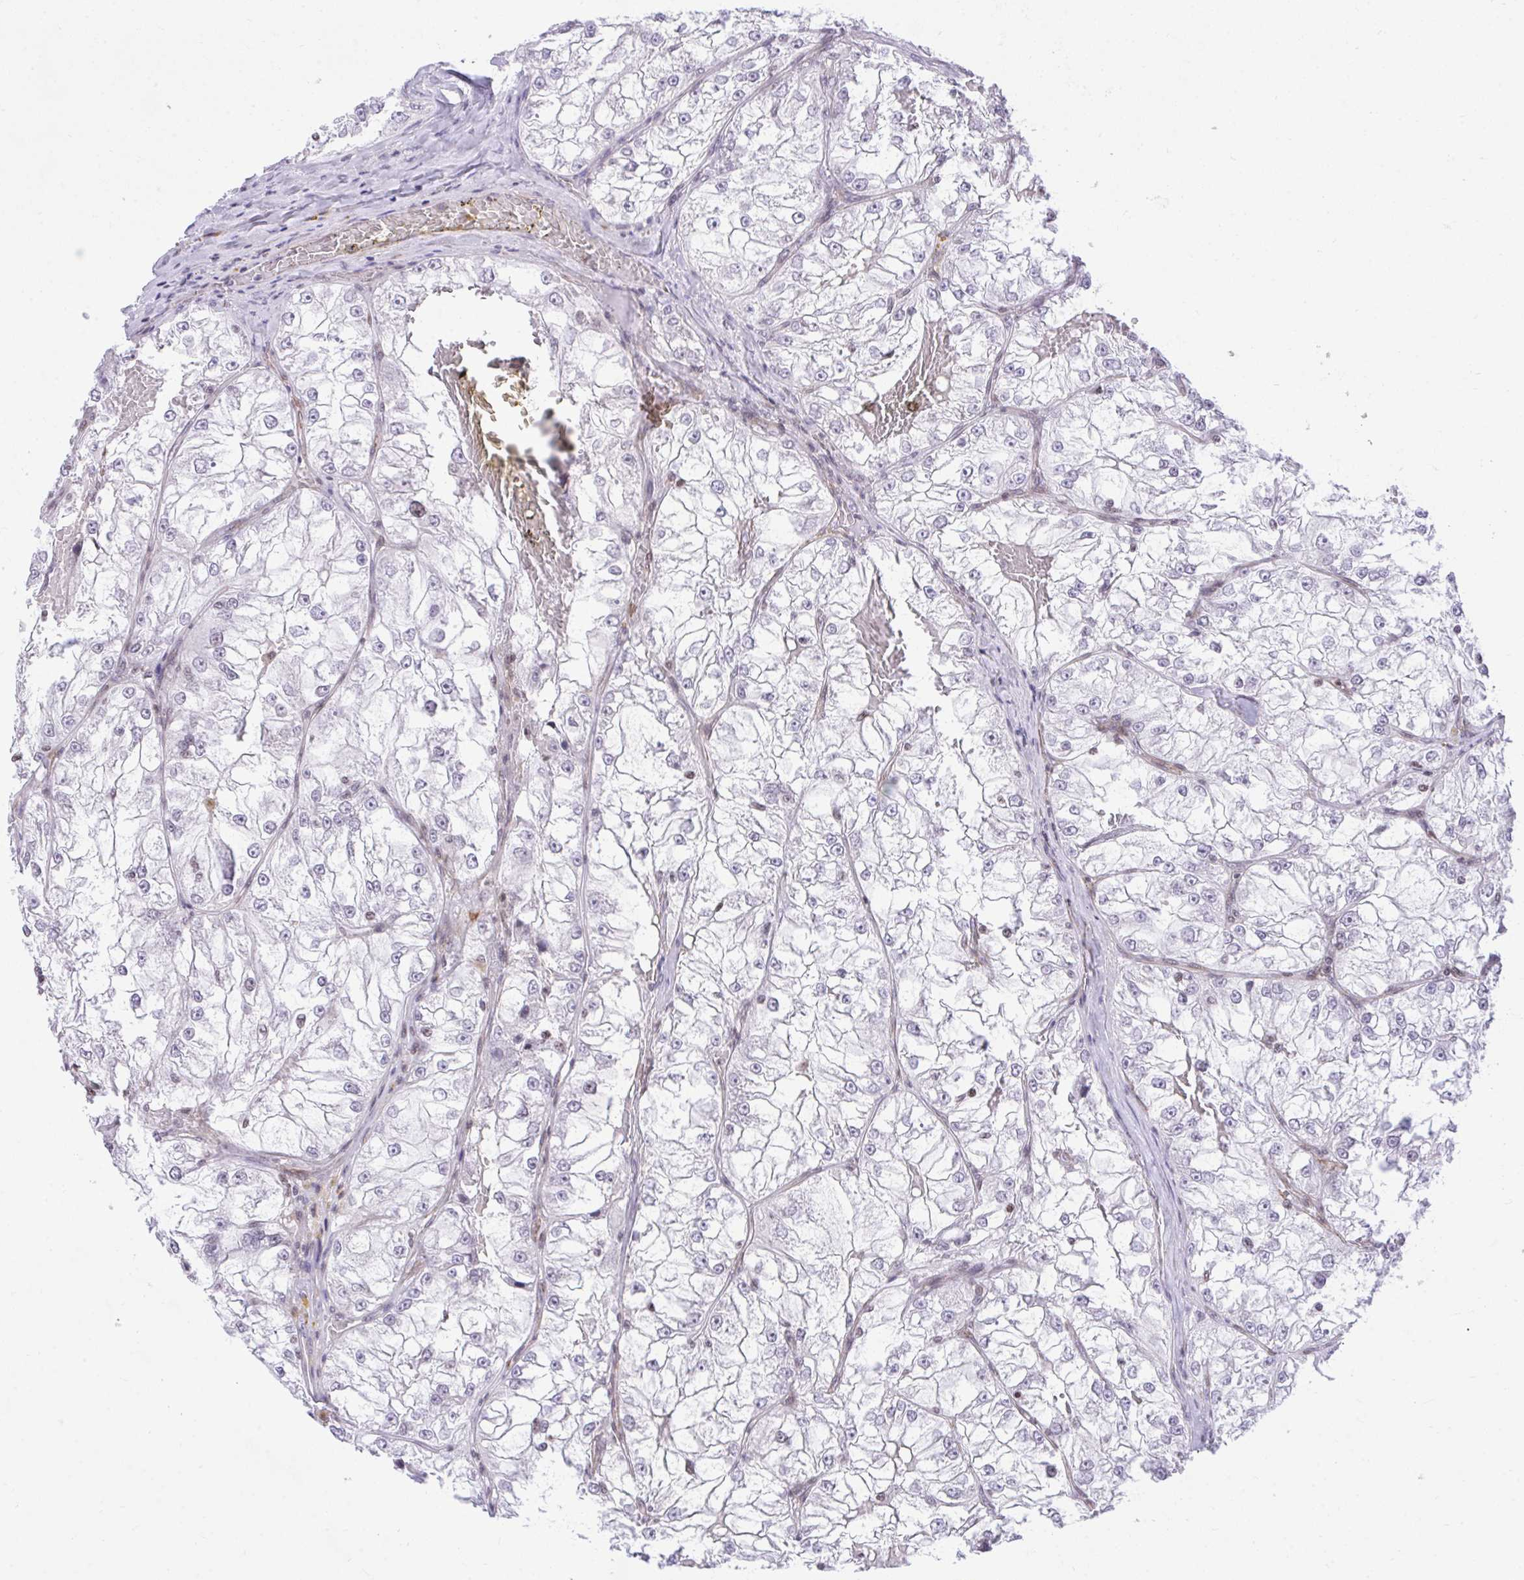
{"staining": {"intensity": "negative", "quantity": "none", "location": "none"}, "tissue": "renal cancer", "cell_type": "Tumor cells", "image_type": "cancer", "snomed": [{"axis": "morphology", "description": "Adenocarcinoma, NOS"}, {"axis": "topography", "description": "Kidney"}], "caption": "The immunohistochemistry (IHC) image has no significant staining in tumor cells of adenocarcinoma (renal) tissue.", "gene": "KCNN4", "patient": {"sex": "female", "age": 72}}